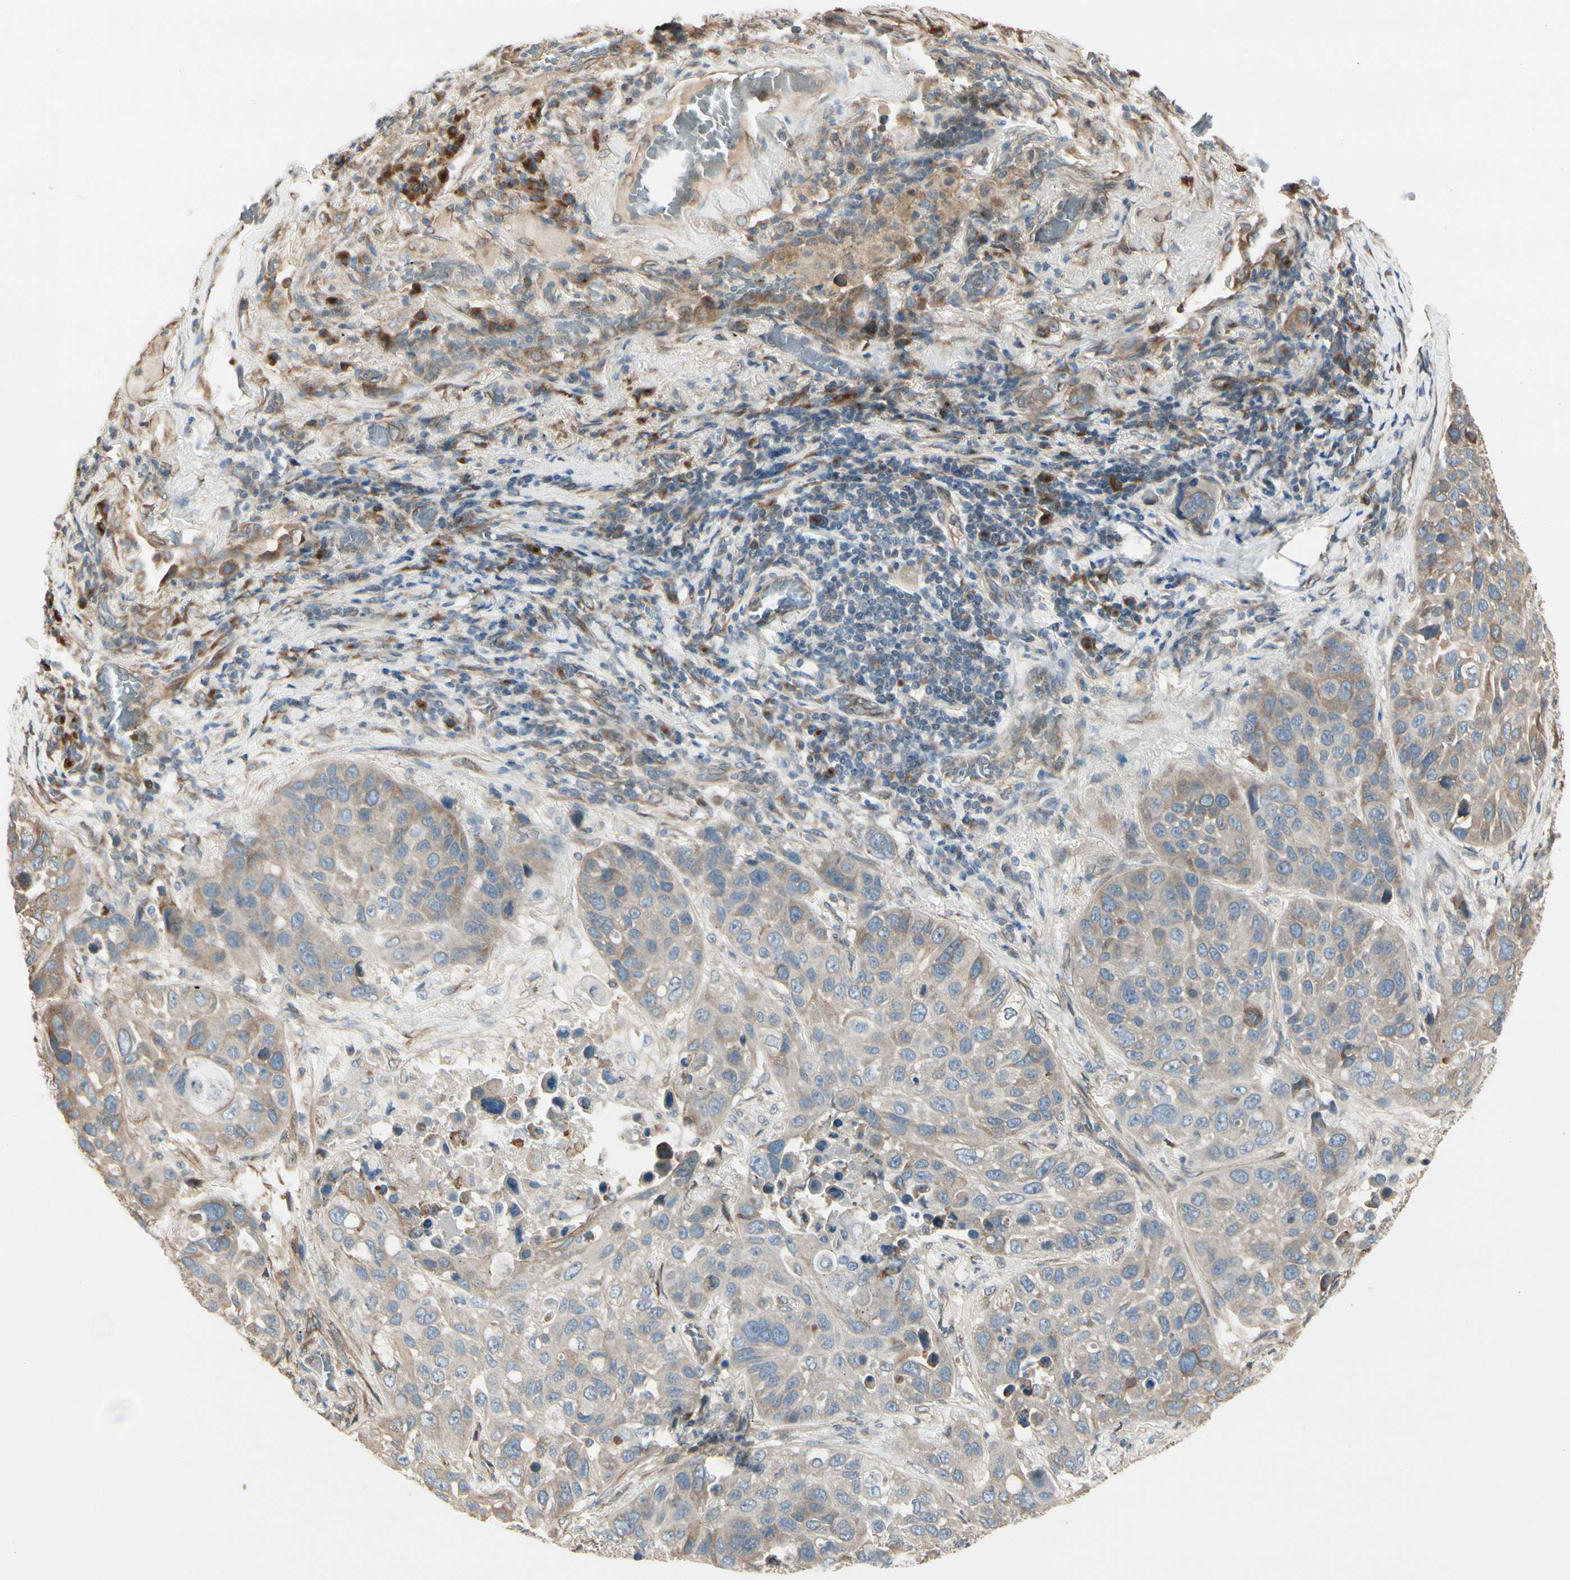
{"staining": {"intensity": "weak", "quantity": ">75%", "location": "cytoplasmic/membranous"}, "tissue": "lung cancer", "cell_type": "Tumor cells", "image_type": "cancer", "snomed": [{"axis": "morphology", "description": "Squamous cell carcinoma, NOS"}, {"axis": "topography", "description": "Lung"}], "caption": "Immunohistochemistry of lung cancer exhibits low levels of weak cytoplasmic/membranous expression in about >75% of tumor cells.", "gene": "NUCB2", "patient": {"sex": "male", "age": 57}}